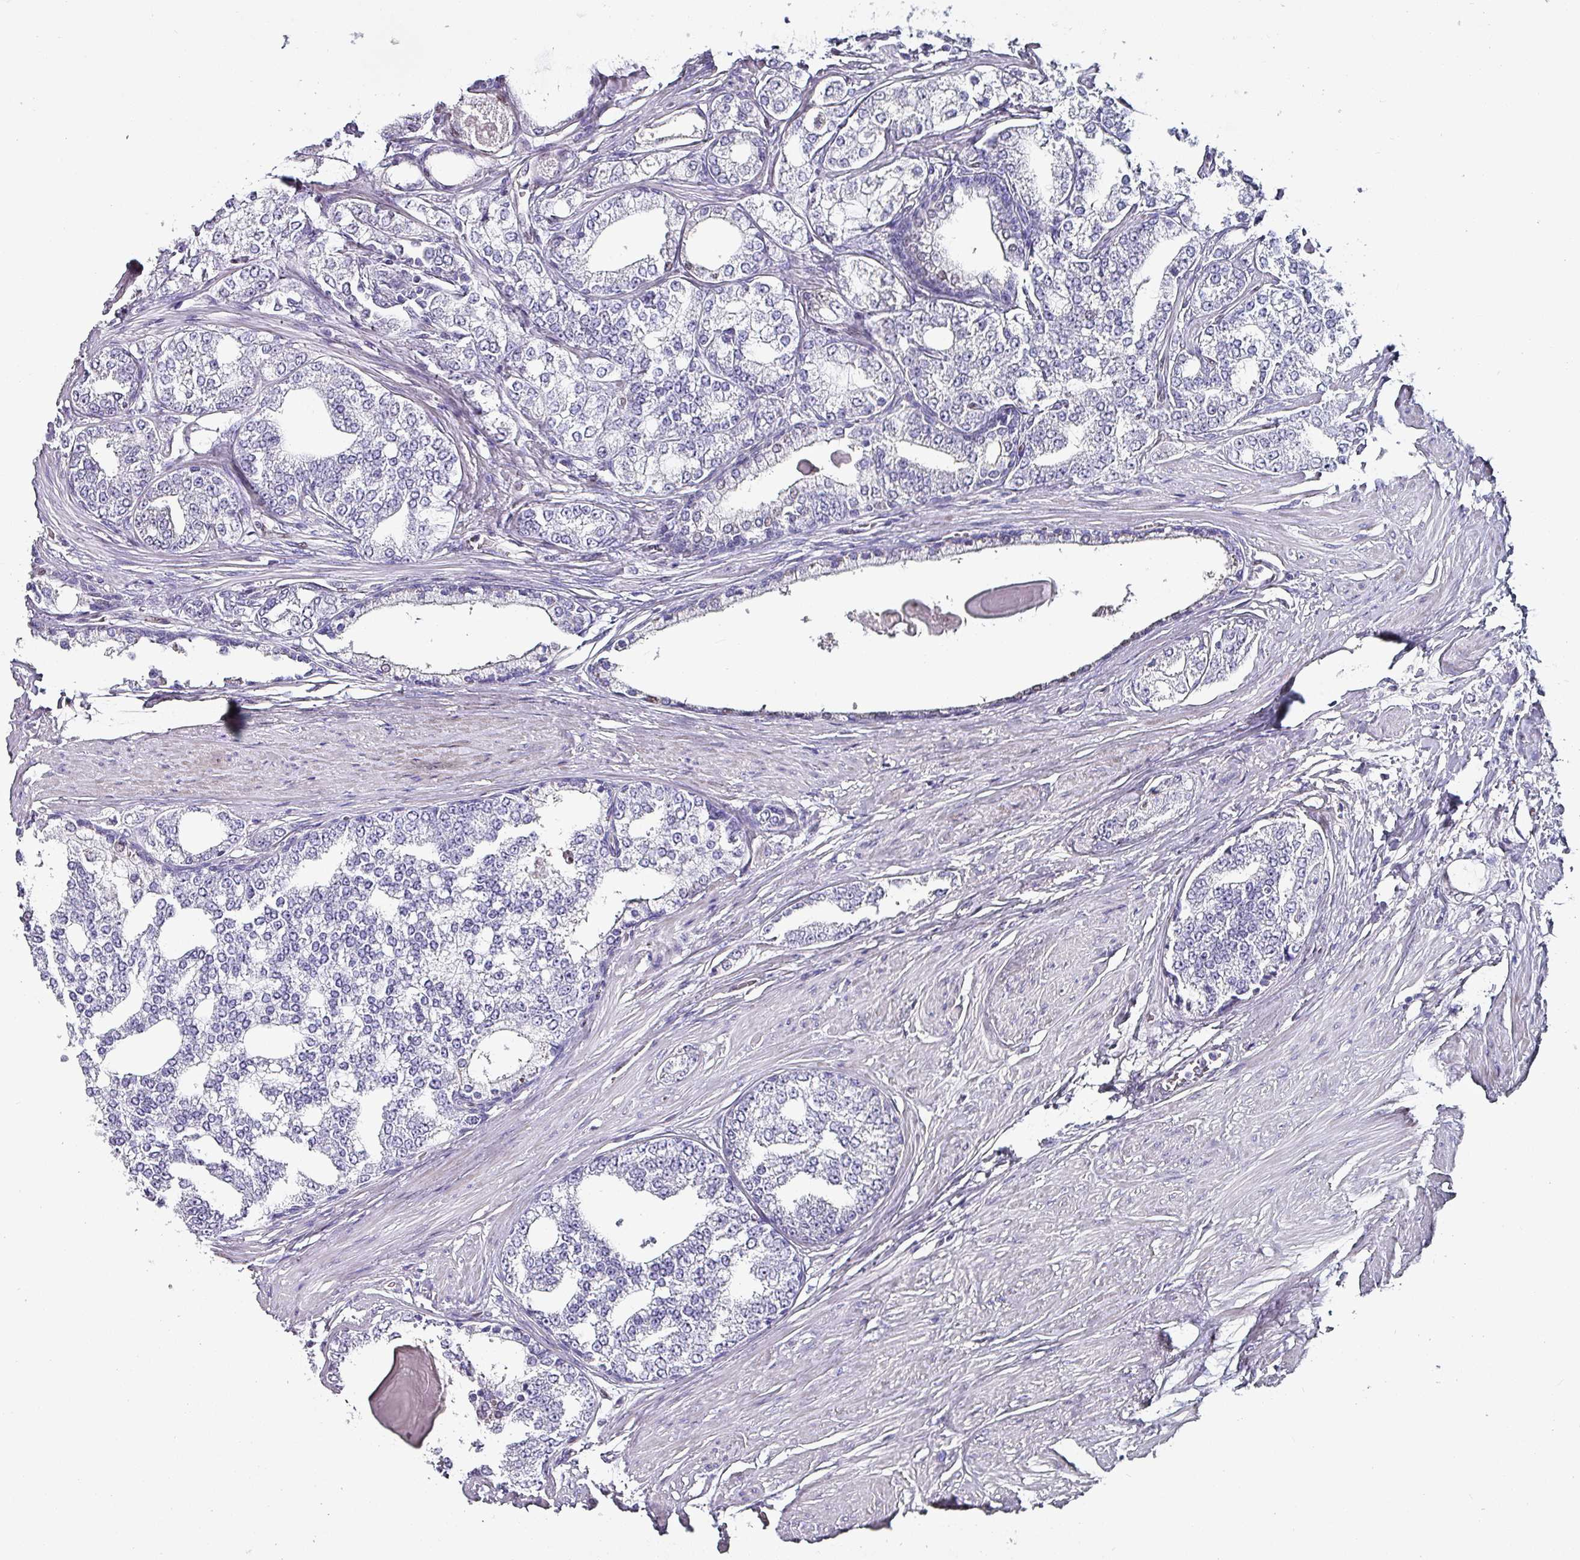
{"staining": {"intensity": "negative", "quantity": "none", "location": "none"}, "tissue": "prostate cancer", "cell_type": "Tumor cells", "image_type": "cancer", "snomed": [{"axis": "morphology", "description": "Adenocarcinoma, High grade"}, {"axis": "topography", "description": "Prostate"}], "caption": "Prostate high-grade adenocarcinoma was stained to show a protein in brown. There is no significant expression in tumor cells. The staining was performed using DAB to visualize the protein expression in brown, while the nuclei were stained in blue with hematoxylin (Magnification: 20x).", "gene": "ZNF816-ZNF321P", "patient": {"sex": "male", "age": 64}}